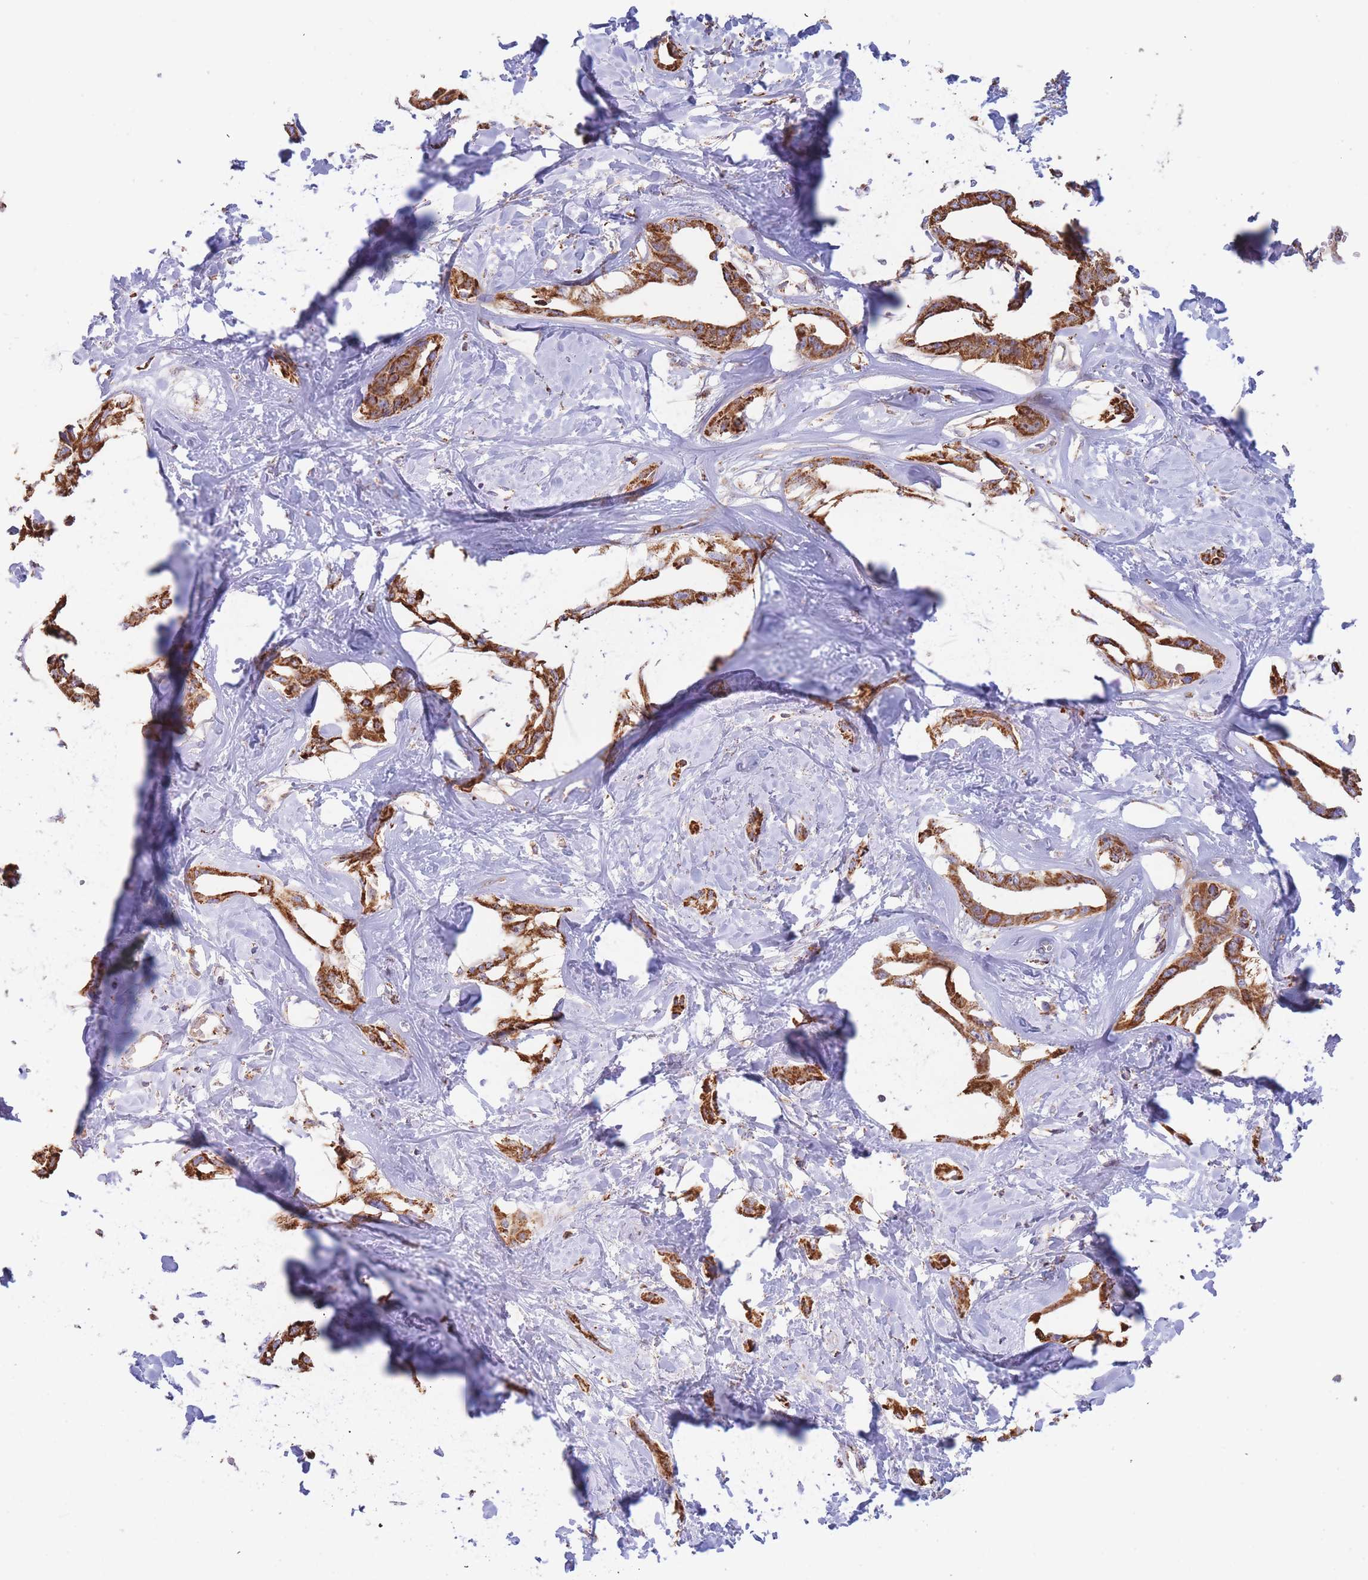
{"staining": {"intensity": "strong", "quantity": ">75%", "location": "cytoplasmic/membranous"}, "tissue": "liver cancer", "cell_type": "Tumor cells", "image_type": "cancer", "snomed": [{"axis": "morphology", "description": "Cholangiocarcinoma"}, {"axis": "topography", "description": "Liver"}], "caption": "A brown stain labels strong cytoplasmic/membranous expression of a protein in human liver cancer tumor cells. Using DAB (brown) and hematoxylin (blue) stains, captured at high magnification using brightfield microscopy.", "gene": "MRPL17", "patient": {"sex": "male", "age": 59}}